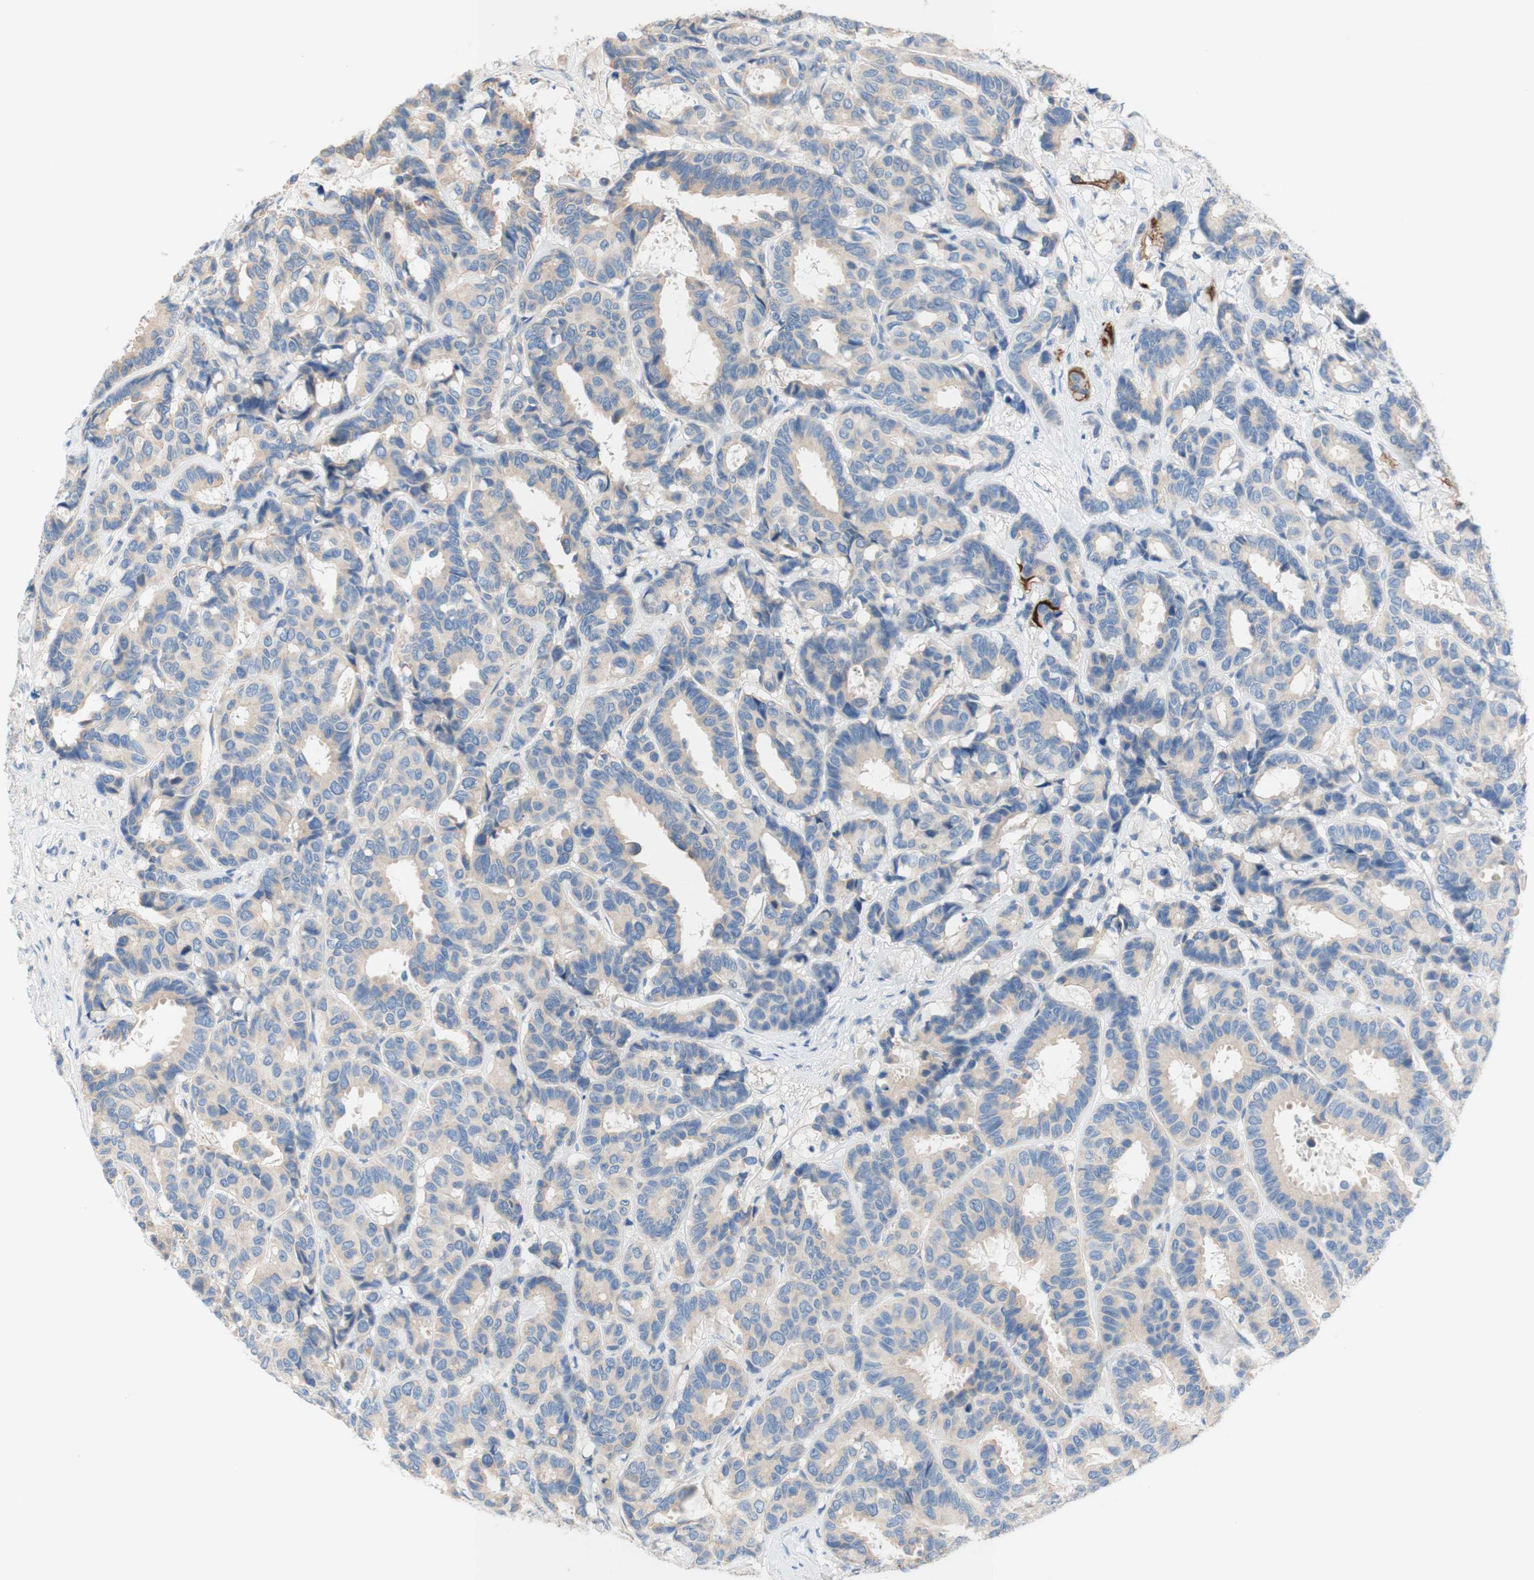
{"staining": {"intensity": "strong", "quantity": "<25%", "location": "cytoplasmic/membranous"}, "tissue": "breast cancer", "cell_type": "Tumor cells", "image_type": "cancer", "snomed": [{"axis": "morphology", "description": "Duct carcinoma"}, {"axis": "topography", "description": "Breast"}], "caption": "Strong cytoplasmic/membranous protein positivity is present in approximately <25% of tumor cells in breast intraductal carcinoma.", "gene": "F3", "patient": {"sex": "female", "age": 87}}